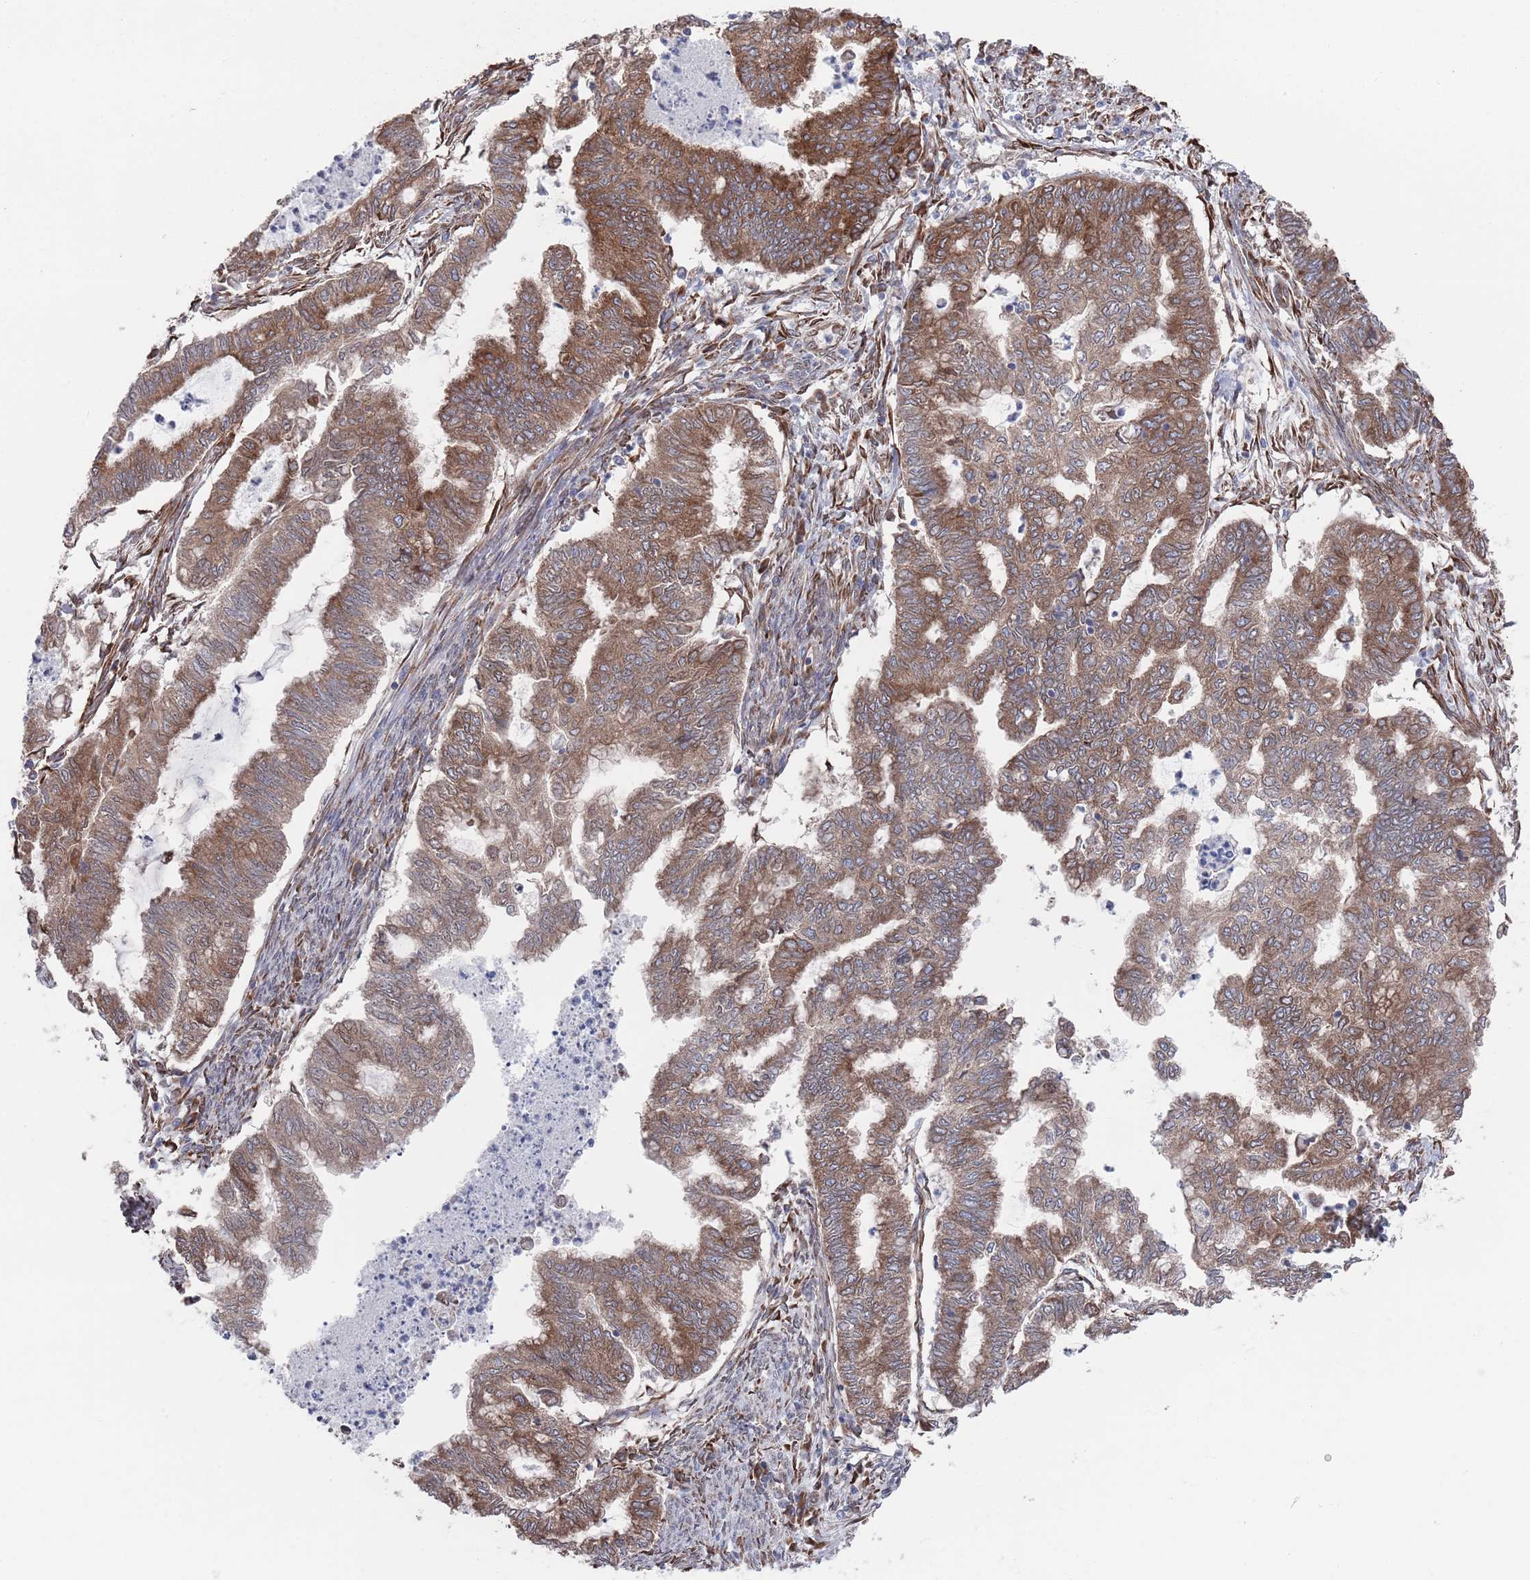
{"staining": {"intensity": "moderate", "quantity": ">75%", "location": "cytoplasmic/membranous"}, "tissue": "endometrial cancer", "cell_type": "Tumor cells", "image_type": "cancer", "snomed": [{"axis": "morphology", "description": "Adenocarcinoma, NOS"}, {"axis": "topography", "description": "Endometrium"}], "caption": "Immunohistochemical staining of endometrial cancer displays moderate cytoplasmic/membranous protein staining in approximately >75% of tumor cells.", "gene": "CCDC106", "patient": {"sex": "female", "age": 79}}